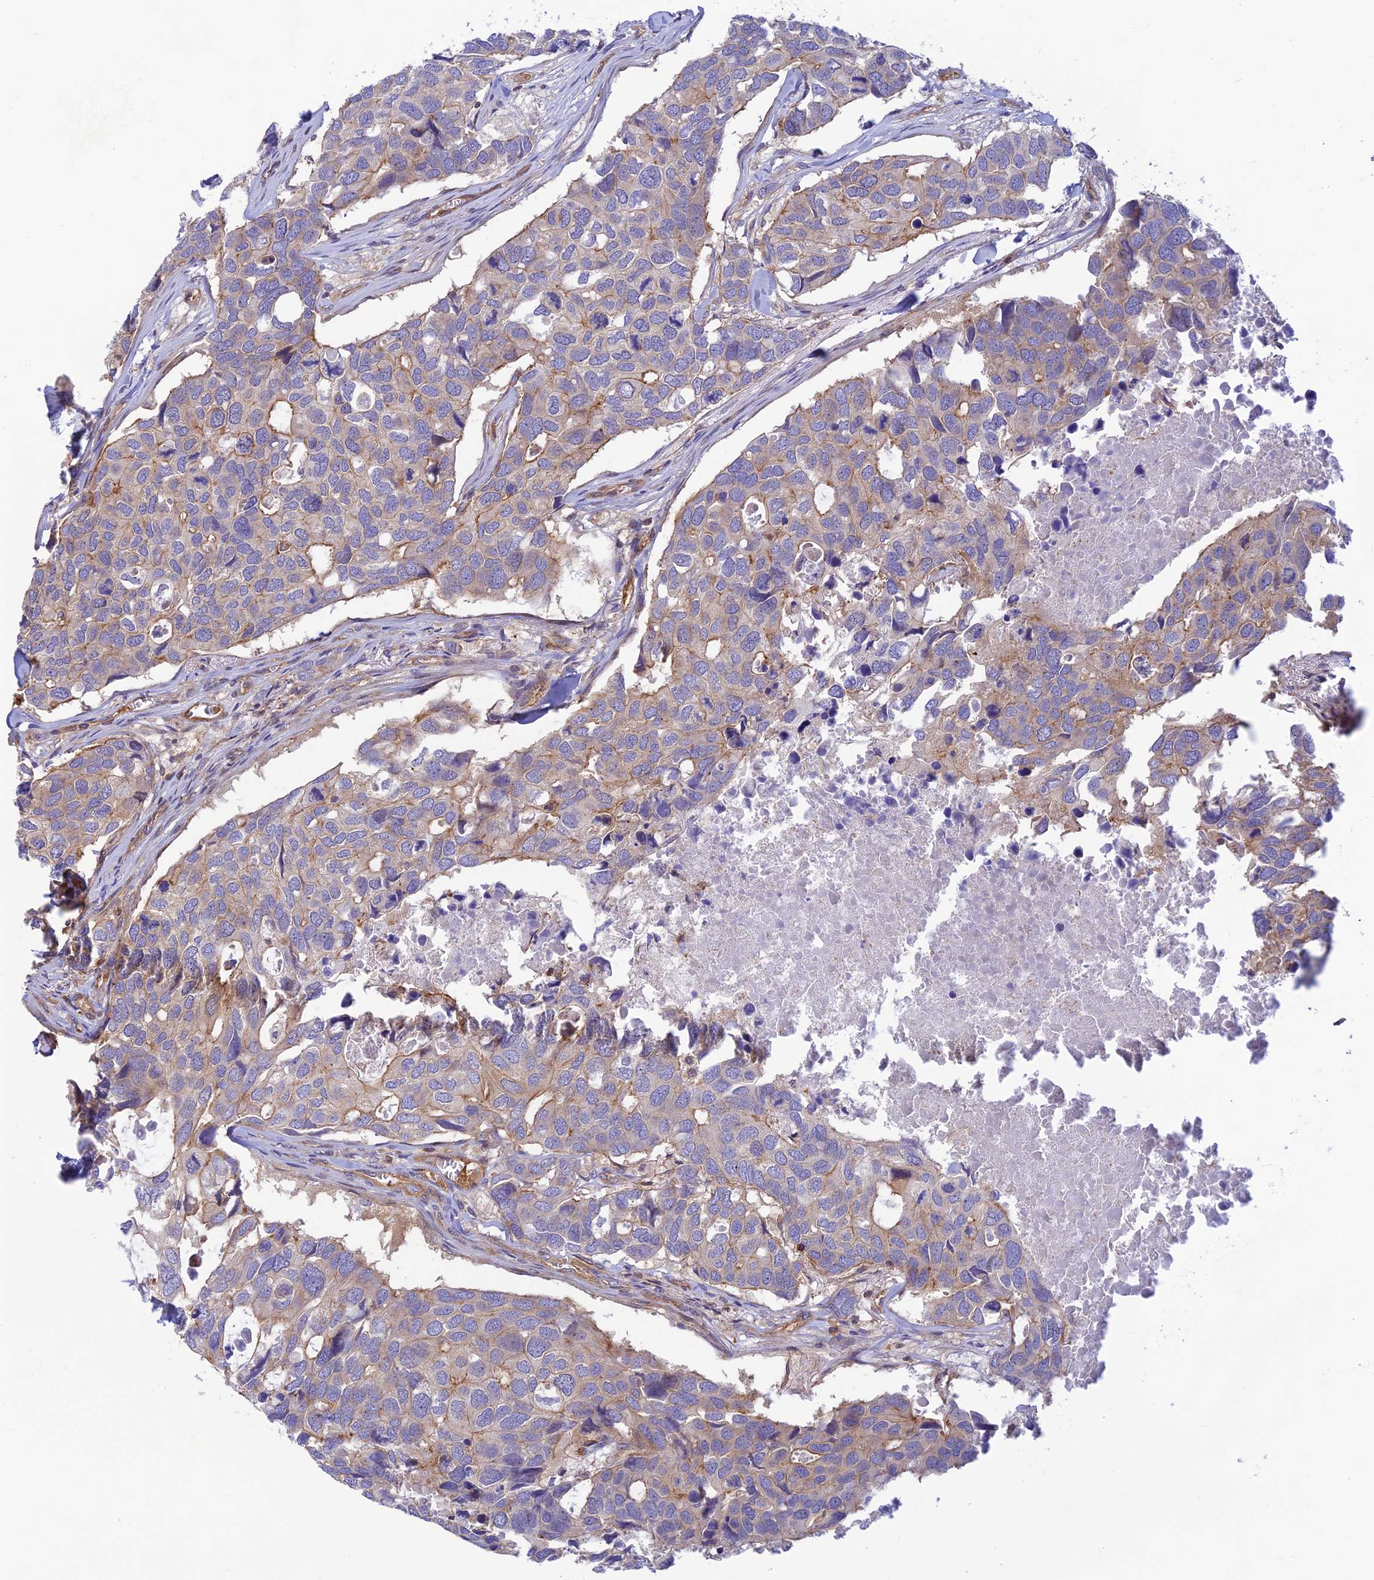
{"staining": {"intensity": "weak", "quantity": "<25%", "location": "cytoplasmic/membranous"}, "tissue": "breast cancer", "cell_type": "Tumor cells", "image_type": "cancer", "snomed": [{"axis": "morphology", "description": "Duct carcinoma"}, {"axis": "topography", "description": "Breast"}], "caption": "Human breast intraductal carcinoma stained for a protein using immunohistochemistry (IHC) shows no expression in tumor cells.", "gene": "PPP1R12C", "patient": {"sex": "female", "age": 83}}